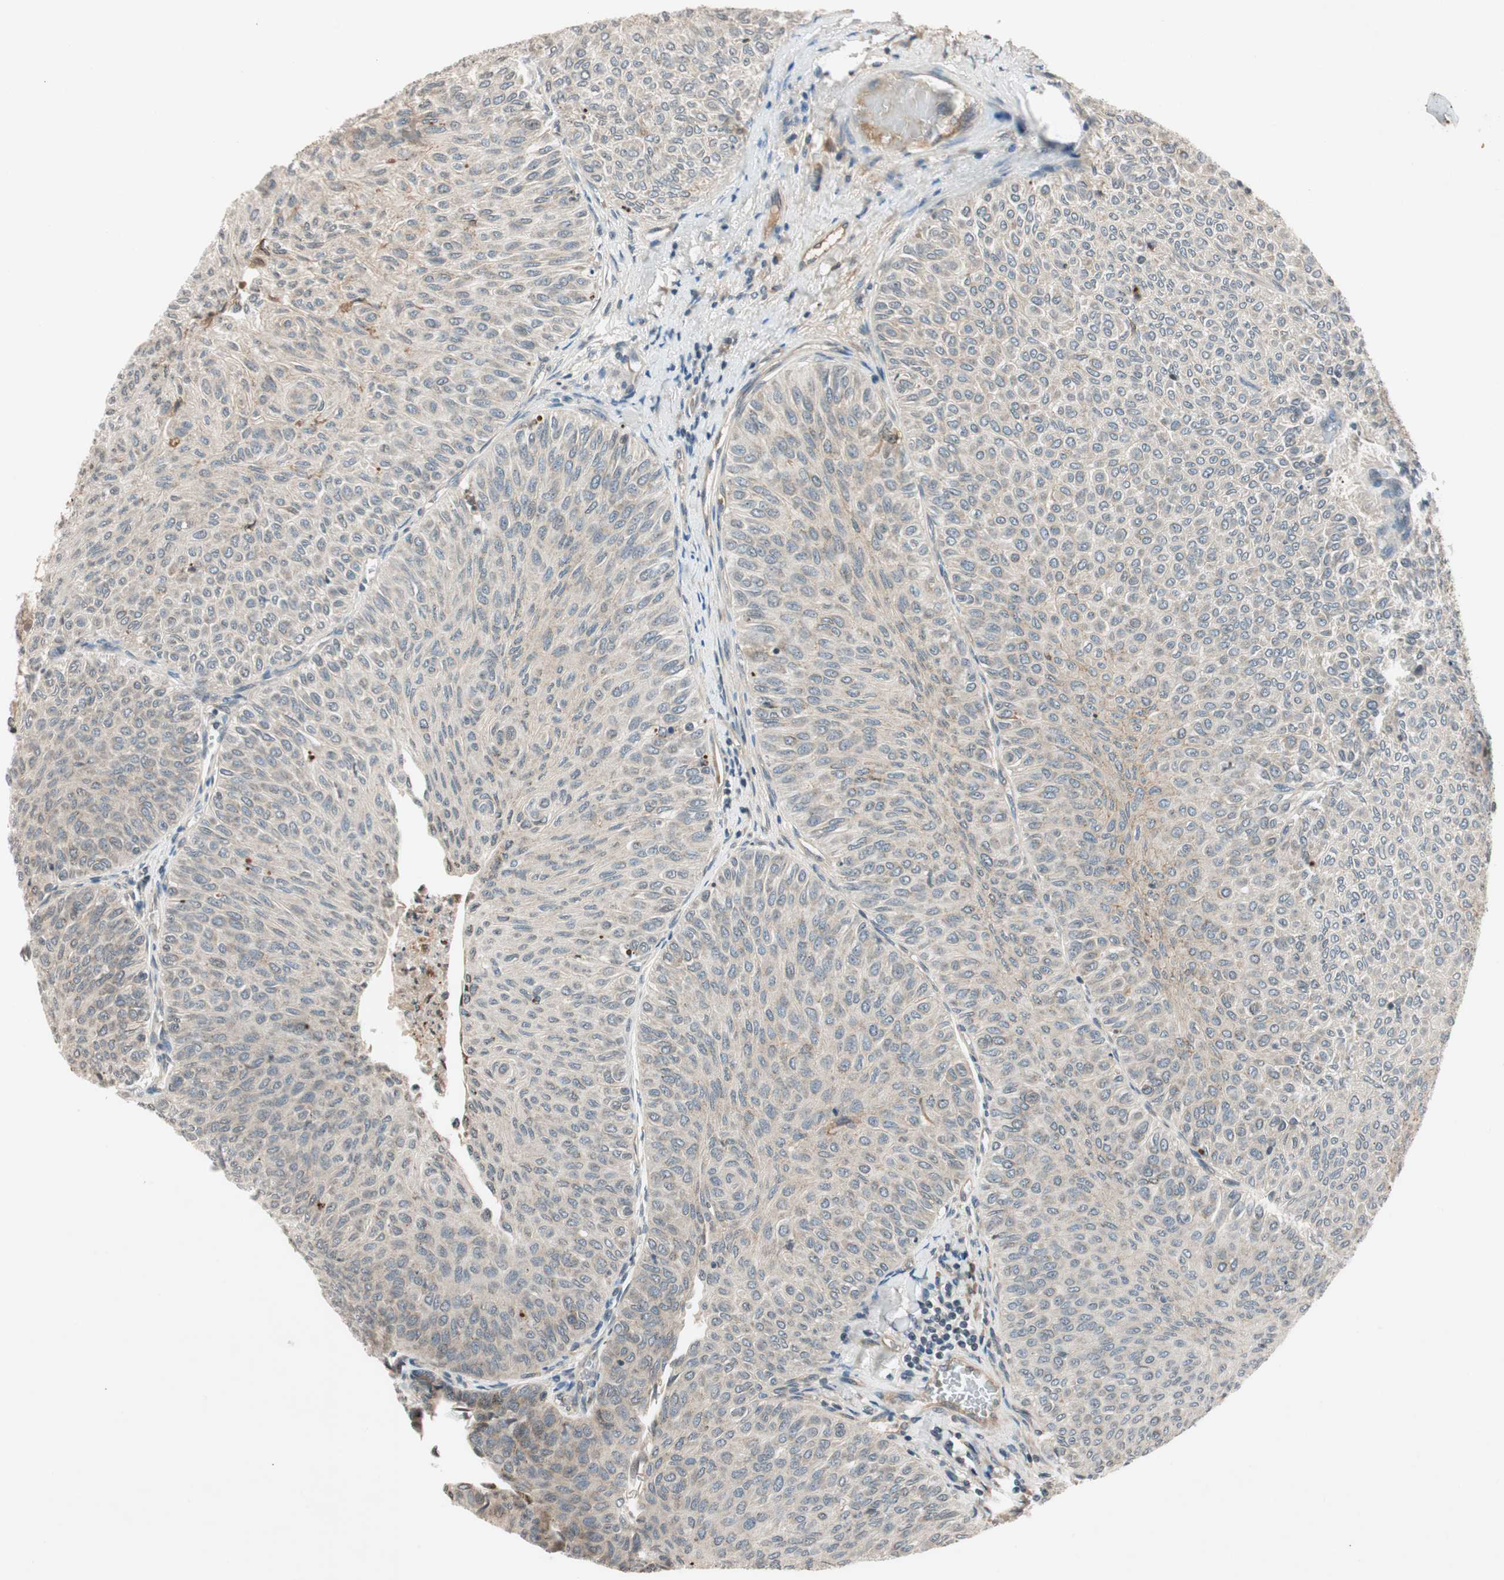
{"staining": {"intensity": "weak", "quantity": "<25%", "location": "cytoplasmic/membranous"}, "tissue": "urothelial cancer", "cell_type": "Tumor cells", "image_type": "cancer", "snomed": [{"axis": "morphology", "description": "Urothelial carcinoma, Low grade"}, {"axis": "topography", "description": "Urinary bladder"}], "caption": "IHC photomicrograph of urothelial cancer stained for a protein (brown), which shows no staining in tumor cells.", "gene": "GCLM", "patient": {"sex": "male", "age": 78}}